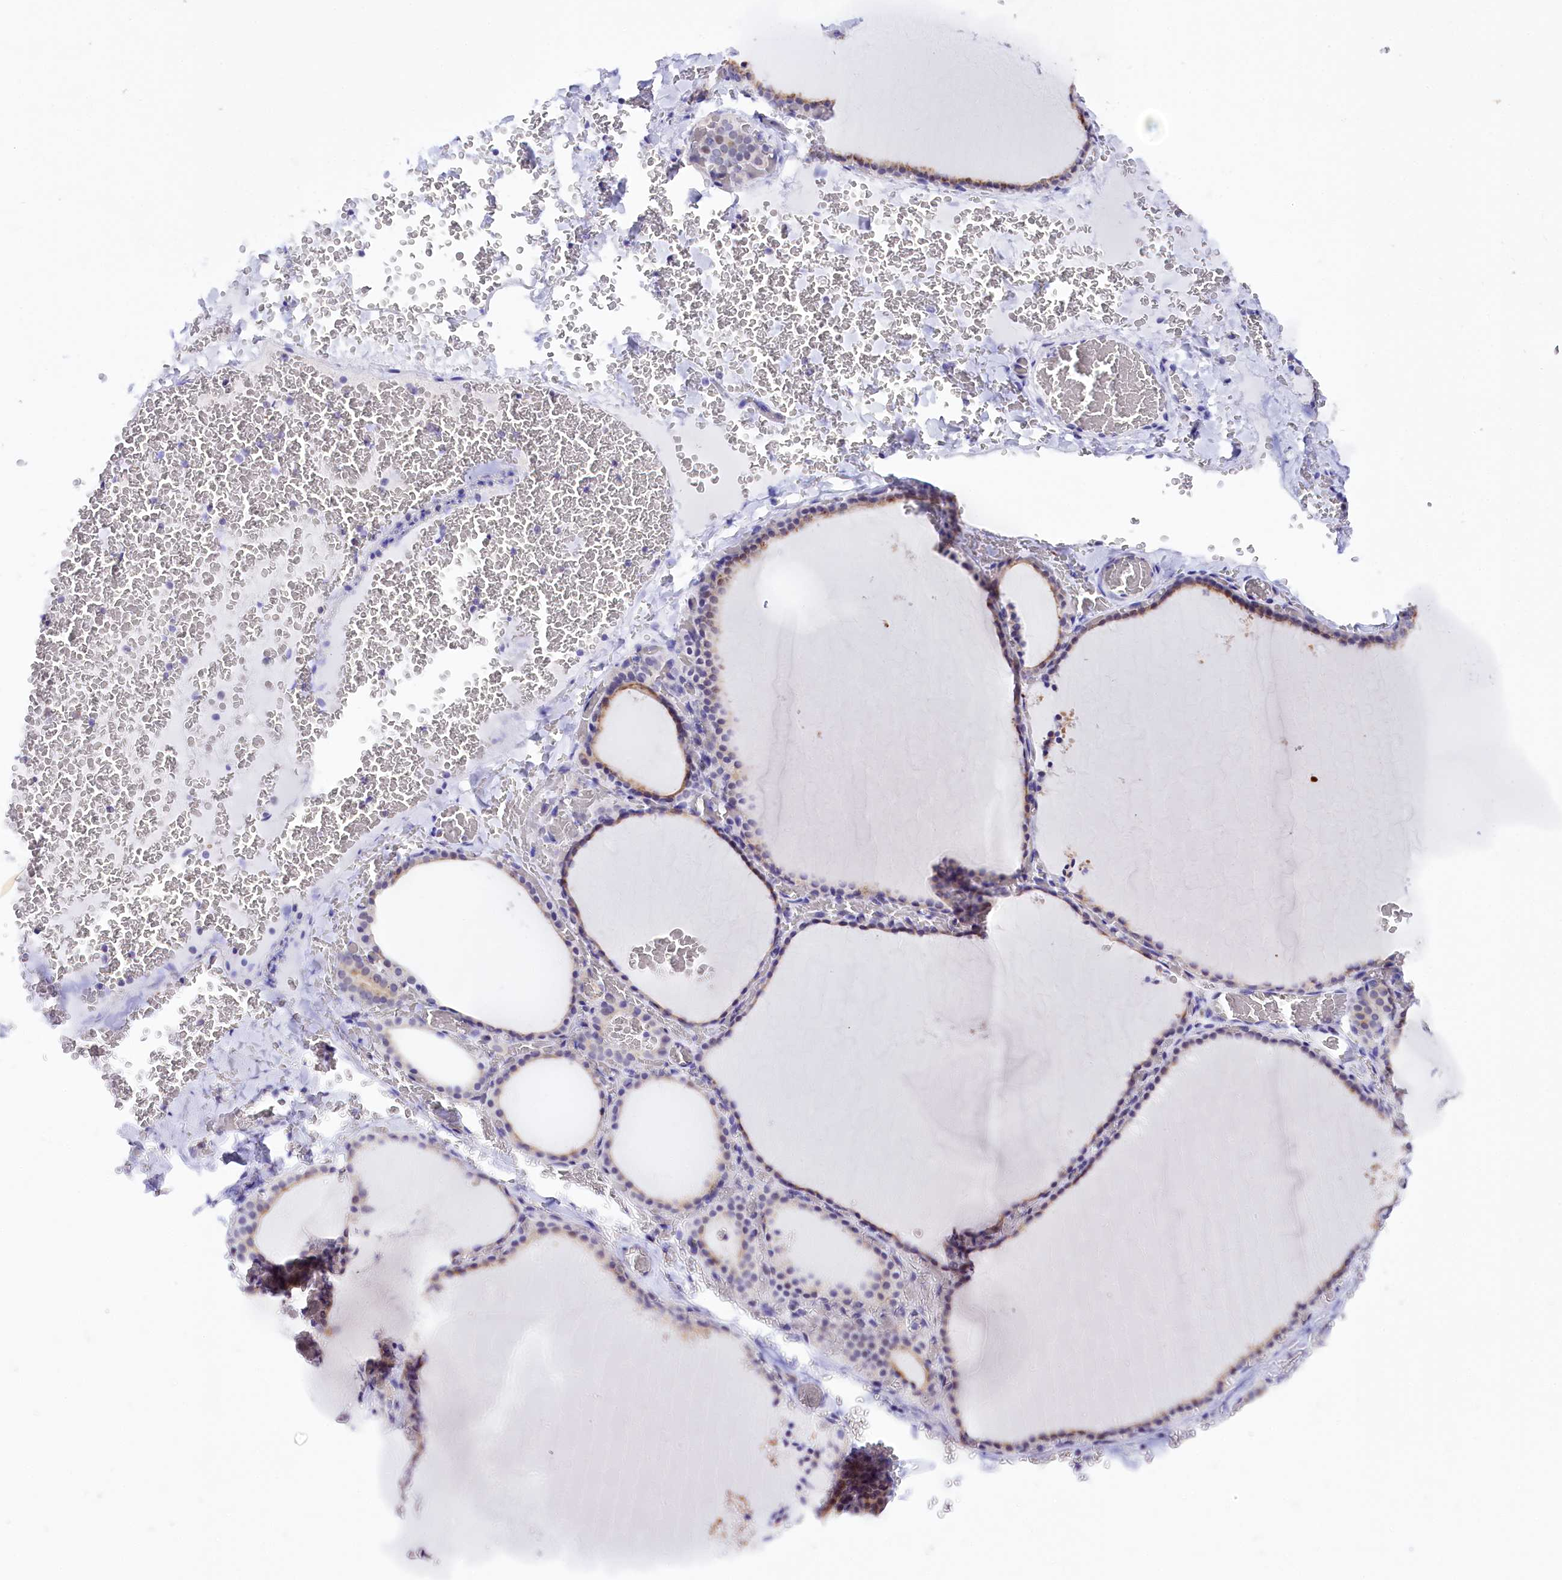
{"staining": {"intensity": "moderate", "quantity": "<25%", "location": "cytoplasmic/membranous"}, "tissue": "thyroid gland", "cell_type": "Glandular cells", "image_type": "normal", "snomed": [{"axis": "morphology", "description": "Normal tissue, NOS"}, {"axis": "topography", "description": "Thyroid gland"}], "caption": "A brown stain shows moderate cytoplasmic/membranous positivity of a protein in glandular cells of normal thyroid gland. Using DAB (3,3'-diaminobenzidine) (brown) and hematoxylin (blue) stains, captured at high magnification using brightfield microscopy.", "gene": "SPATS2", "patient": {"sex": "female", "age": 39}}